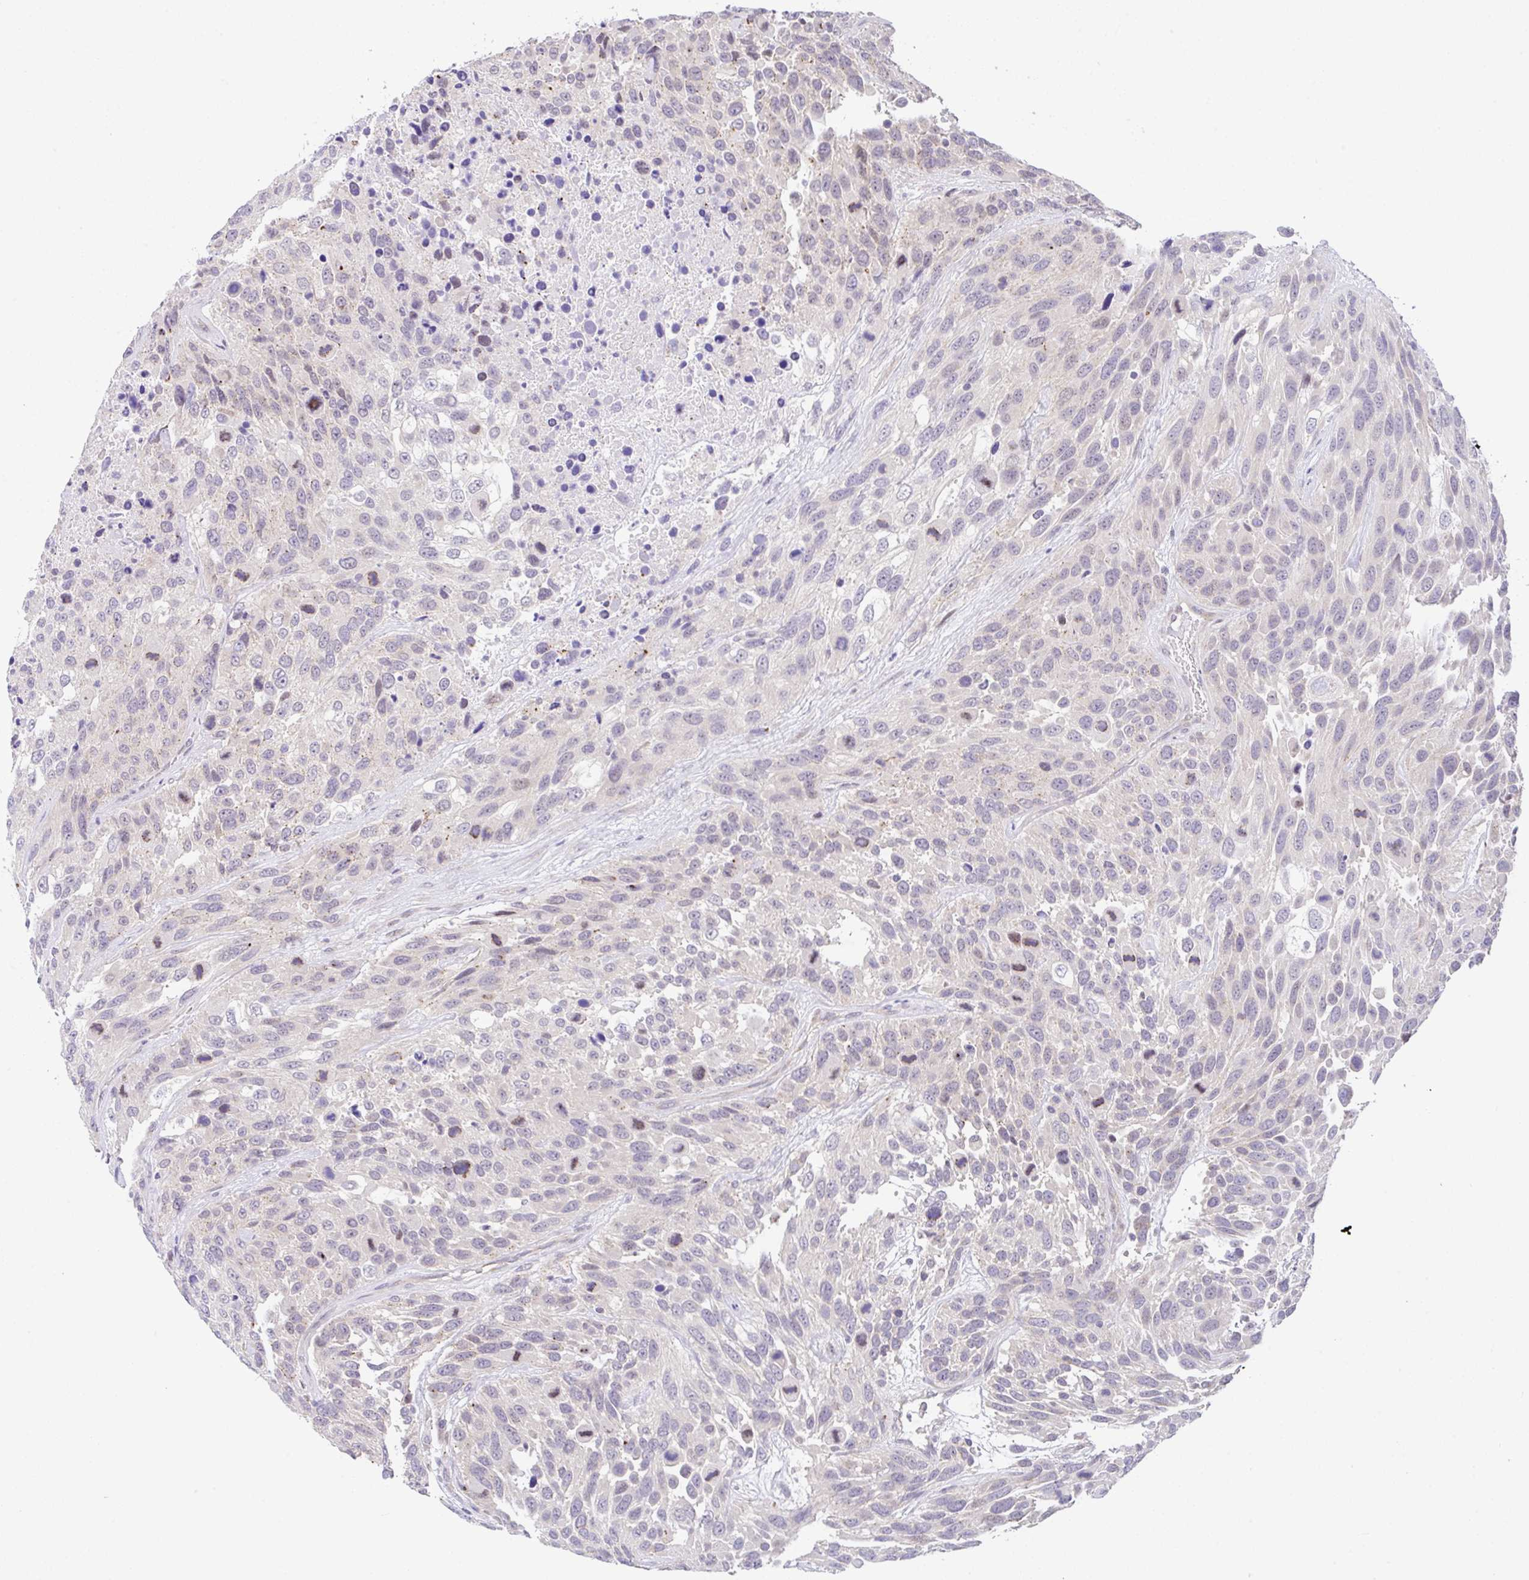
{"staining": {"intensity": "negative", "quantity": "none", "location": "none"}, "tissue": "urothelial cancer", "cell_type": "Tumor cells", "image_type": "cancer", "snomed": [{"axis": "morphology", "description": "Urothelial carcinoma, High grade"}, {"axis": "topography", "description": "Urinary bladder"}], "caption": "Tumor cells are negative for brown protein staining in high-grade urothelial carcinoma. (DAB (3,3'-diaminobenzidine) immunohistochemistry (IHC) with hematoxylin counter stain).", "gene": "CGNL1", "patient": {"sex": "female", "age": 70}}